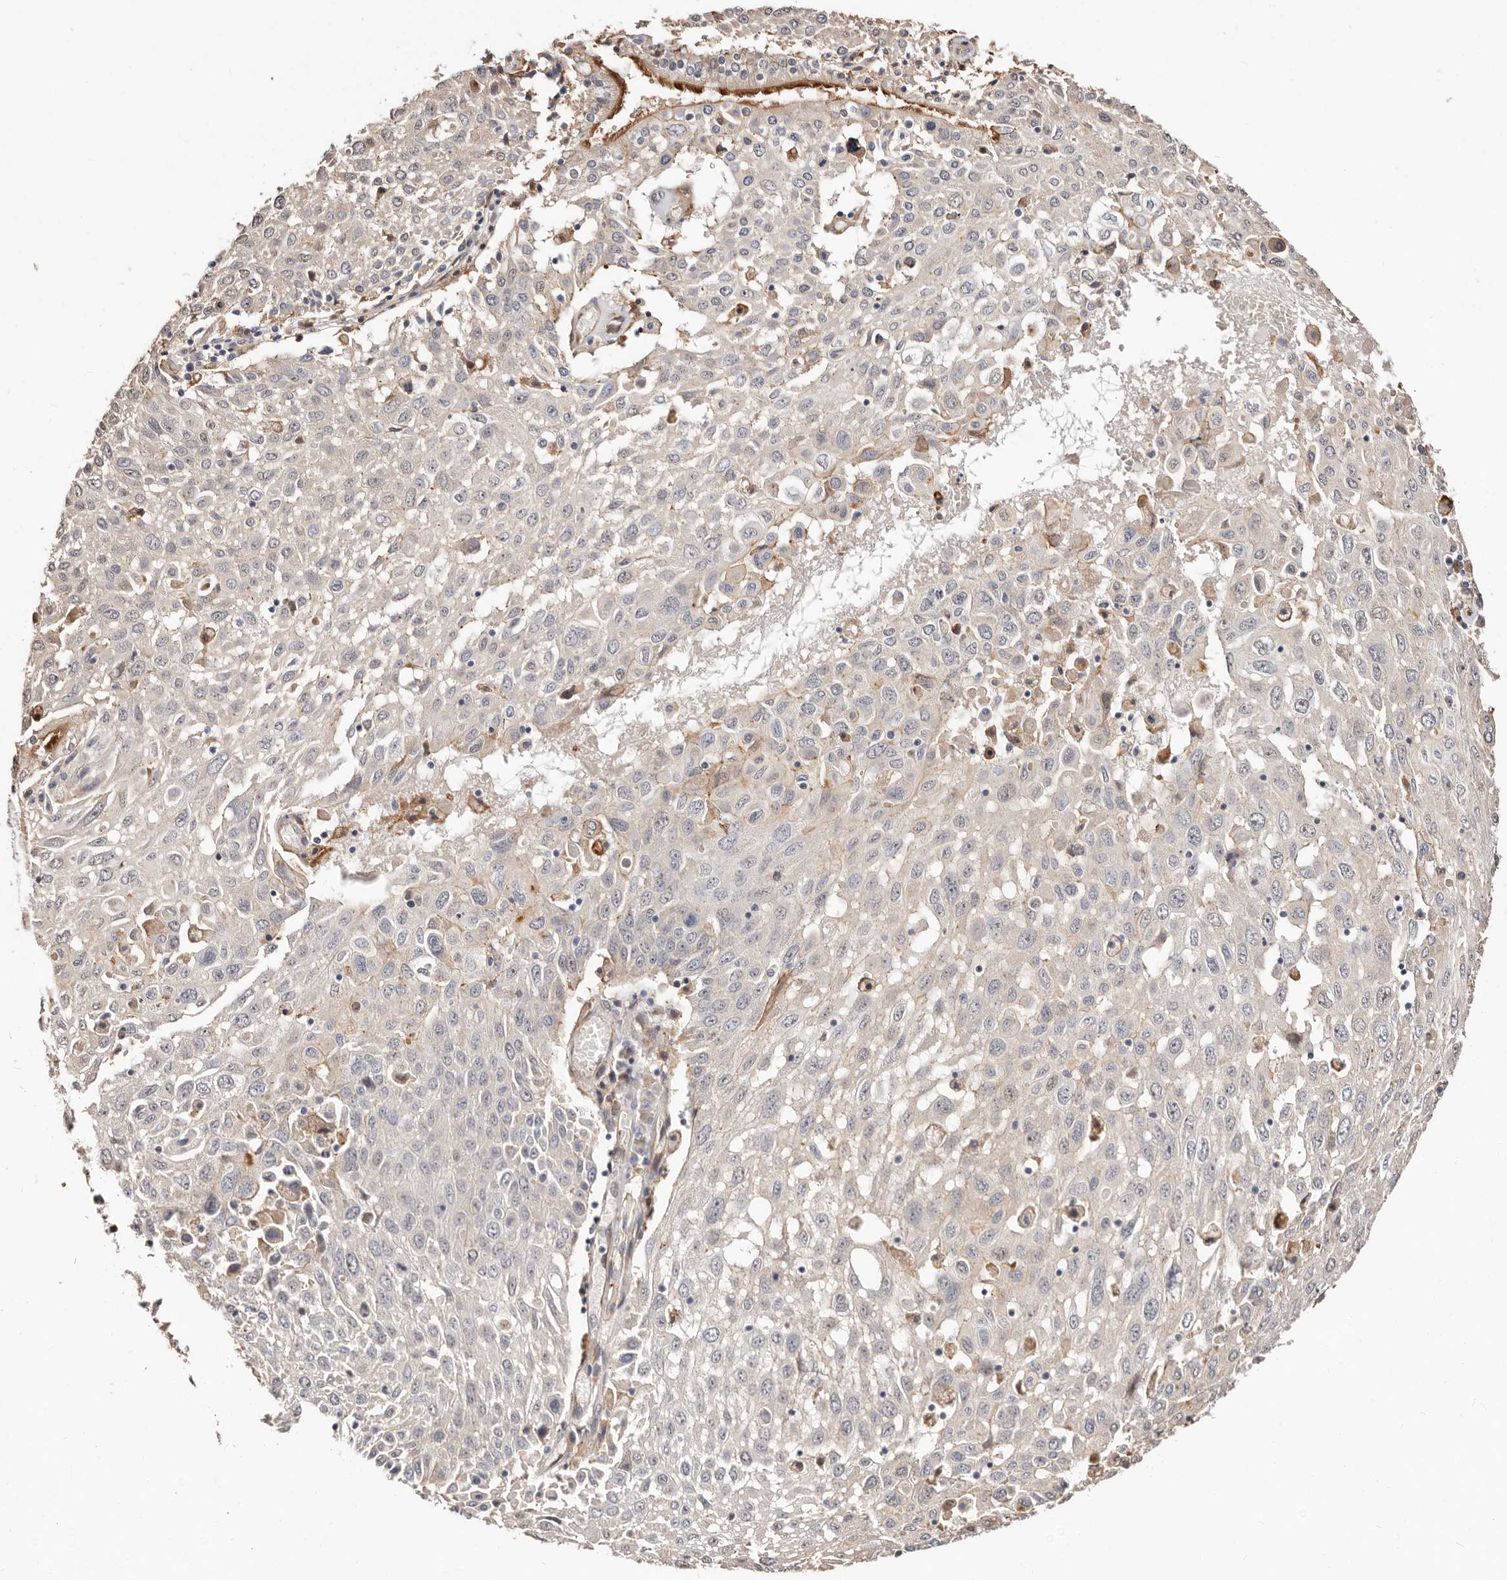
{"staining": {"intensity": "negative", "quantity": "none", "location": "none"}, "tissue": "lung cancer", "cell_type": "Tumor cells", "image_type": "cancer", "snomed": [{"axis": "morphology", "description": "Squamous cell carcinoma, NOS"}, {"axis": "topography", "description": "Lung"}], "caption": "Immunohistochemistry (IHC) of human lung cancer (squamous cell carcinoma) demonstrates no positivity in tumor cells.", "gene": "TRIP13", "patient": {"sex": "male", "age": 65}}